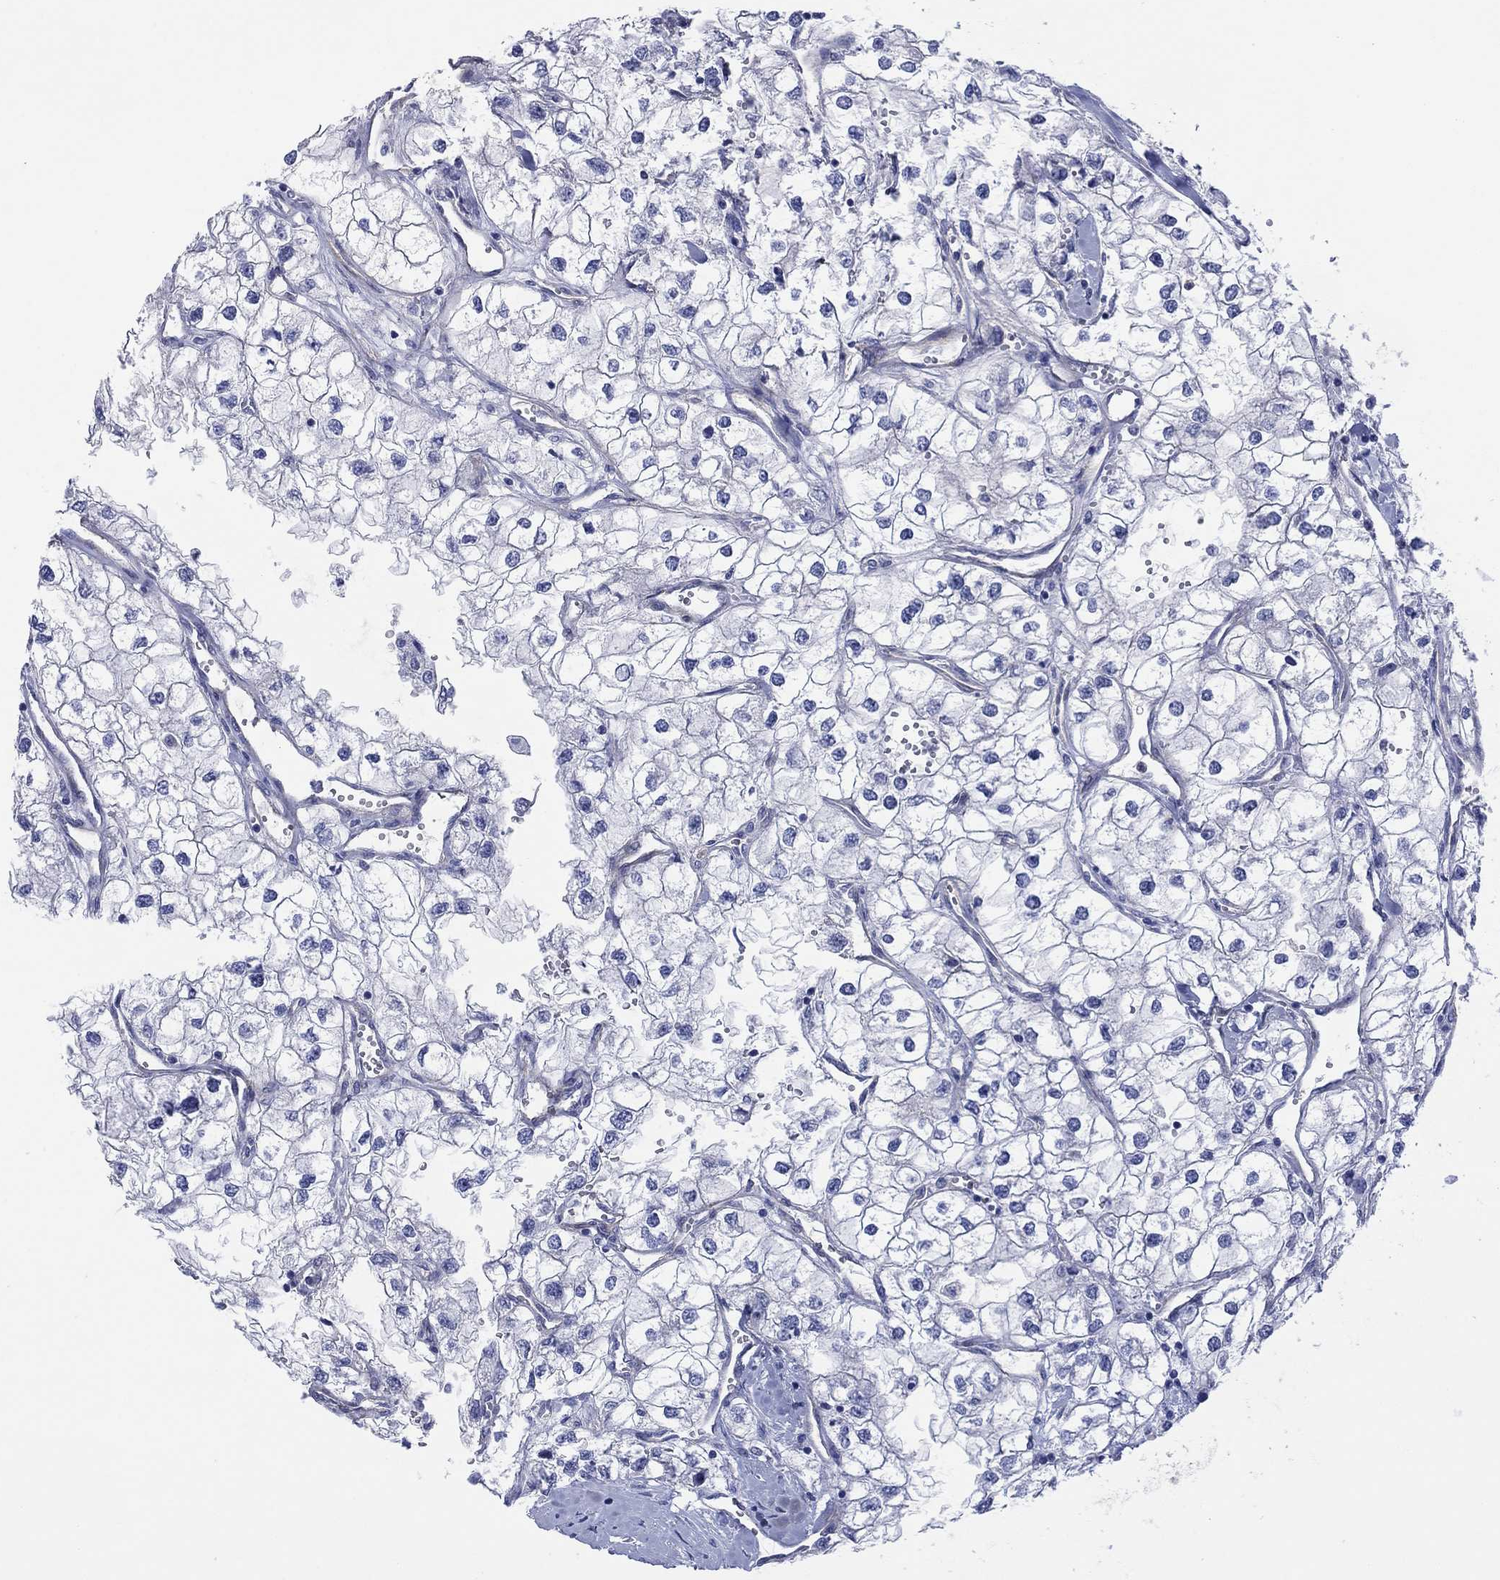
{"staining": {"intensity": "negative", "quantity": "none", "location": "none"}, "tissue": "renal cancer", "cell_type": "Tumor cells", "image_type": "cancer", "snomed": [{"axis": "morphology", "description": "Adenocarcinoma, NOS"}, {"axis": "topography", "description": "Kidney"}], "caption": "Immunohistochemical staining of human renal cancer demonstrates no significant positivity in tumor cells. (DAB IHC, high magnification).", "gene": "TPRN", "patient": {"sex": "male", "age": 59}}